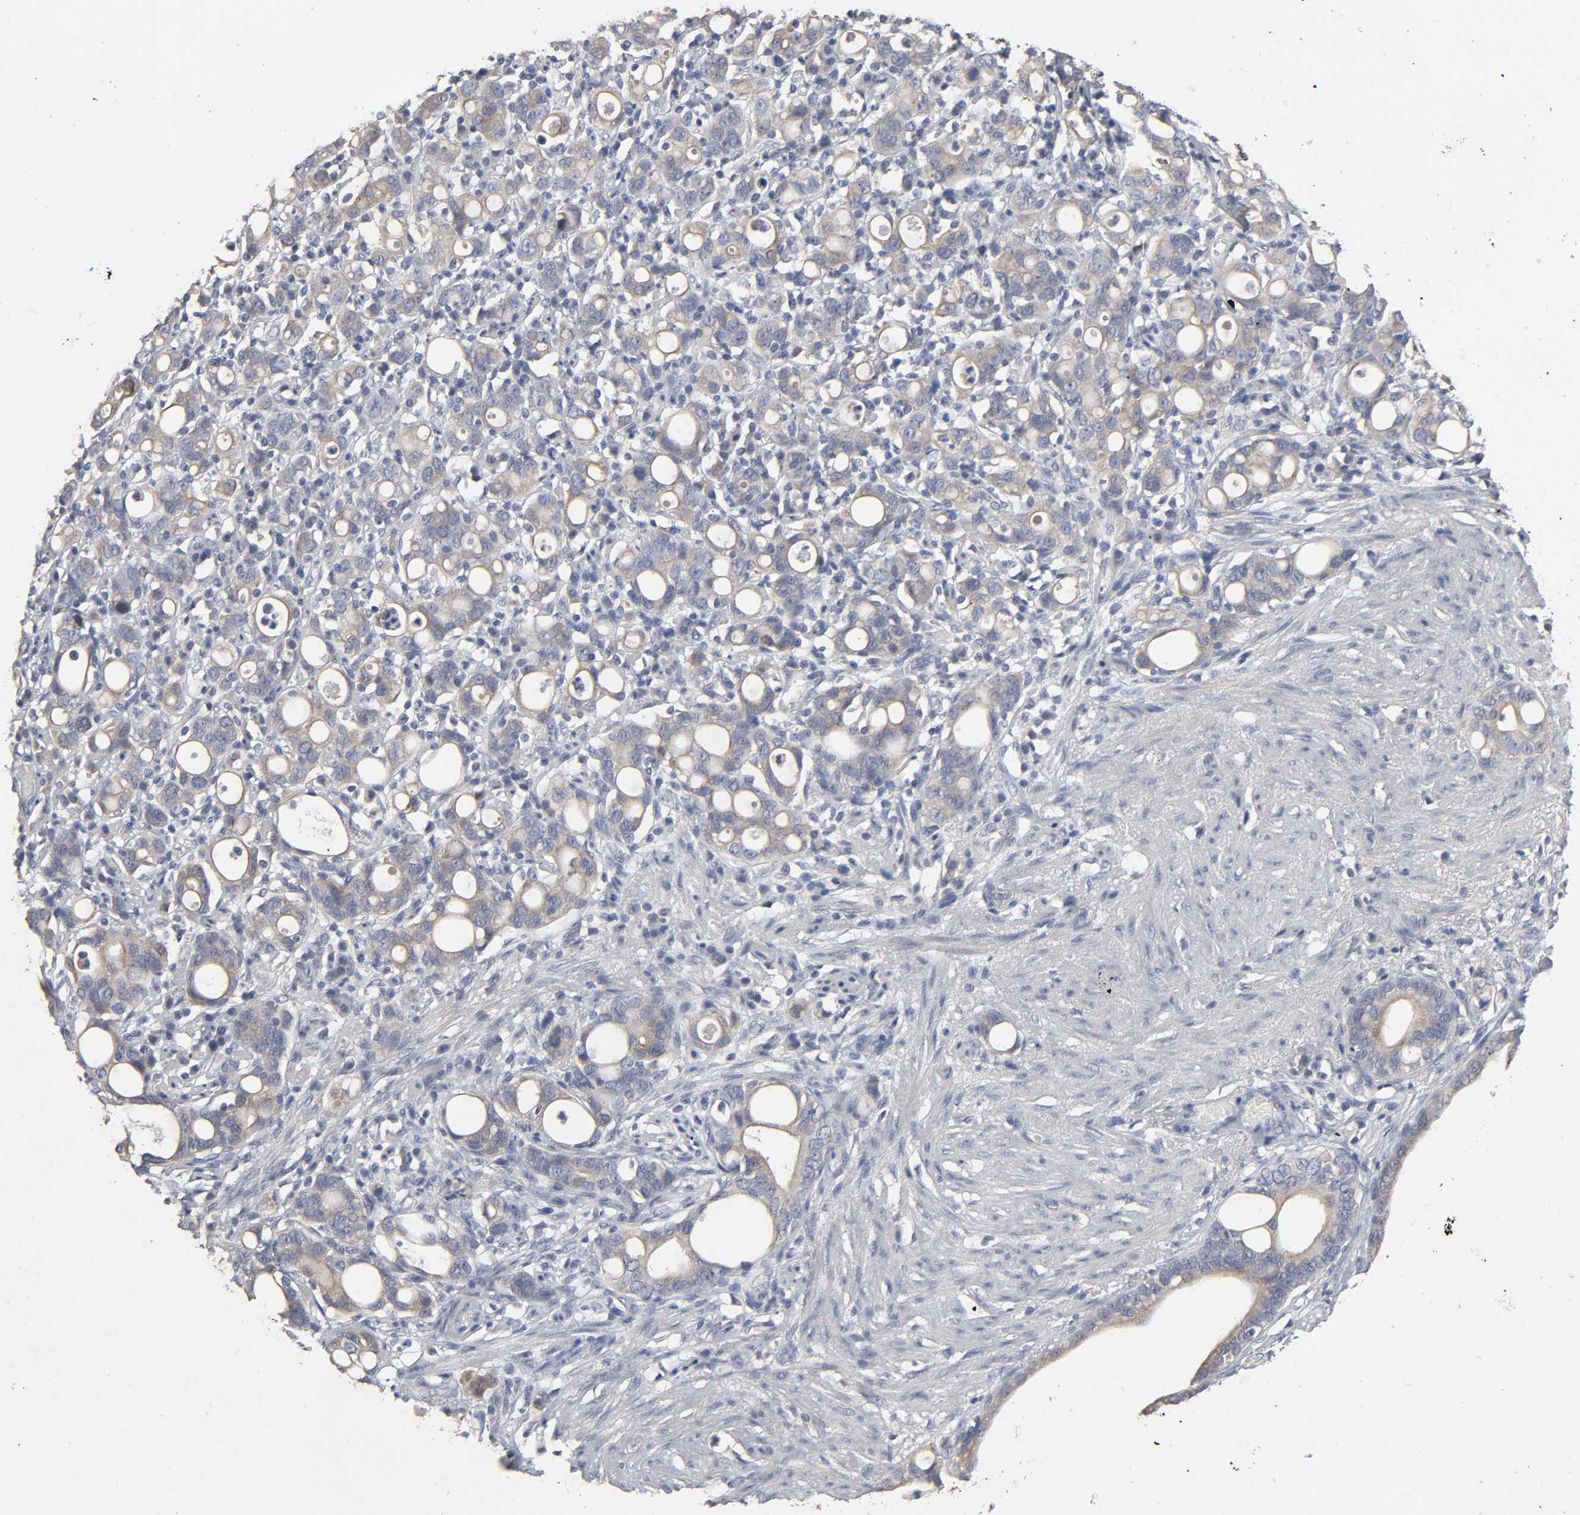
{"staining": {"intensity": "weak", "quantity": ">75%", "location": "cytoplasmic/membranous"}, "tissue": "stomach cancer", "cell_type": "Tumor cells", "image_type": "cancer", "snomed": [{"axis": "morphology", "description": "Adenocarcinoma, NOS"}, {"axis": "topography", "description": "Stomach"}], "caption": "Stomach cancer was stained to show a protein in brown. There is low levels of weak cytoplasmic/membranous expression in about >75% of tumor cells.", "gene": "SLC10A2", "patient": {"sex": "female", "age": 75}}